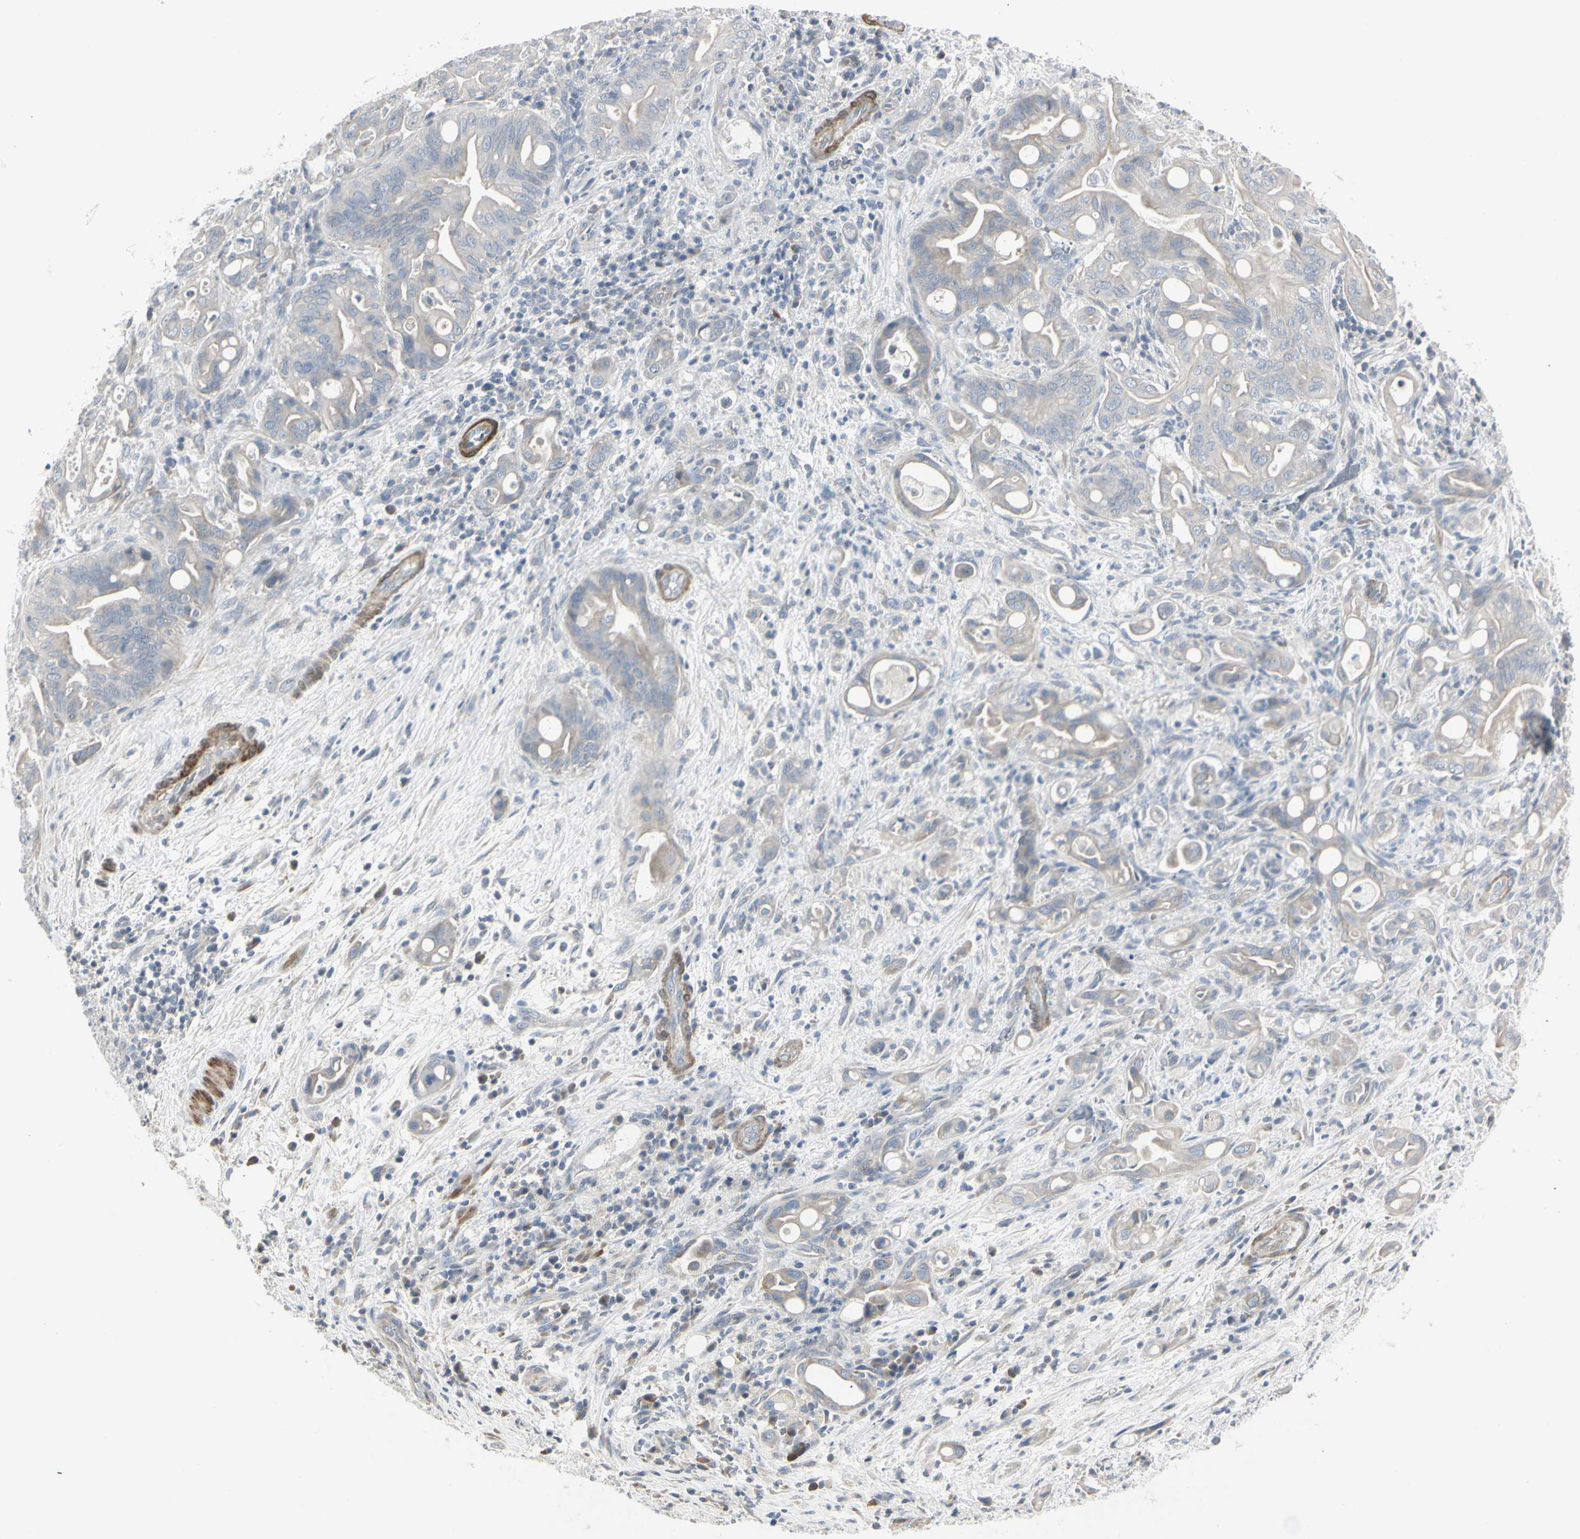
{"staining": {"intensity": "negative", "quantity": "none", "location": "none"}, "tissue": "liver cancer", "cell_type": "Tumor cells", "image_type": "cancer", "snomed": [{"axis": "morphology", "description": "Cholangiocarcinoma"}, {"axis": "topography", "description": "Liver"}], "caption": "Photomicrograph shows no significant protein staining in tumor cells of liver cholangiocarcinoma.", "gene": "DMPK", "patient": {"sex": "female", "age": 68}}